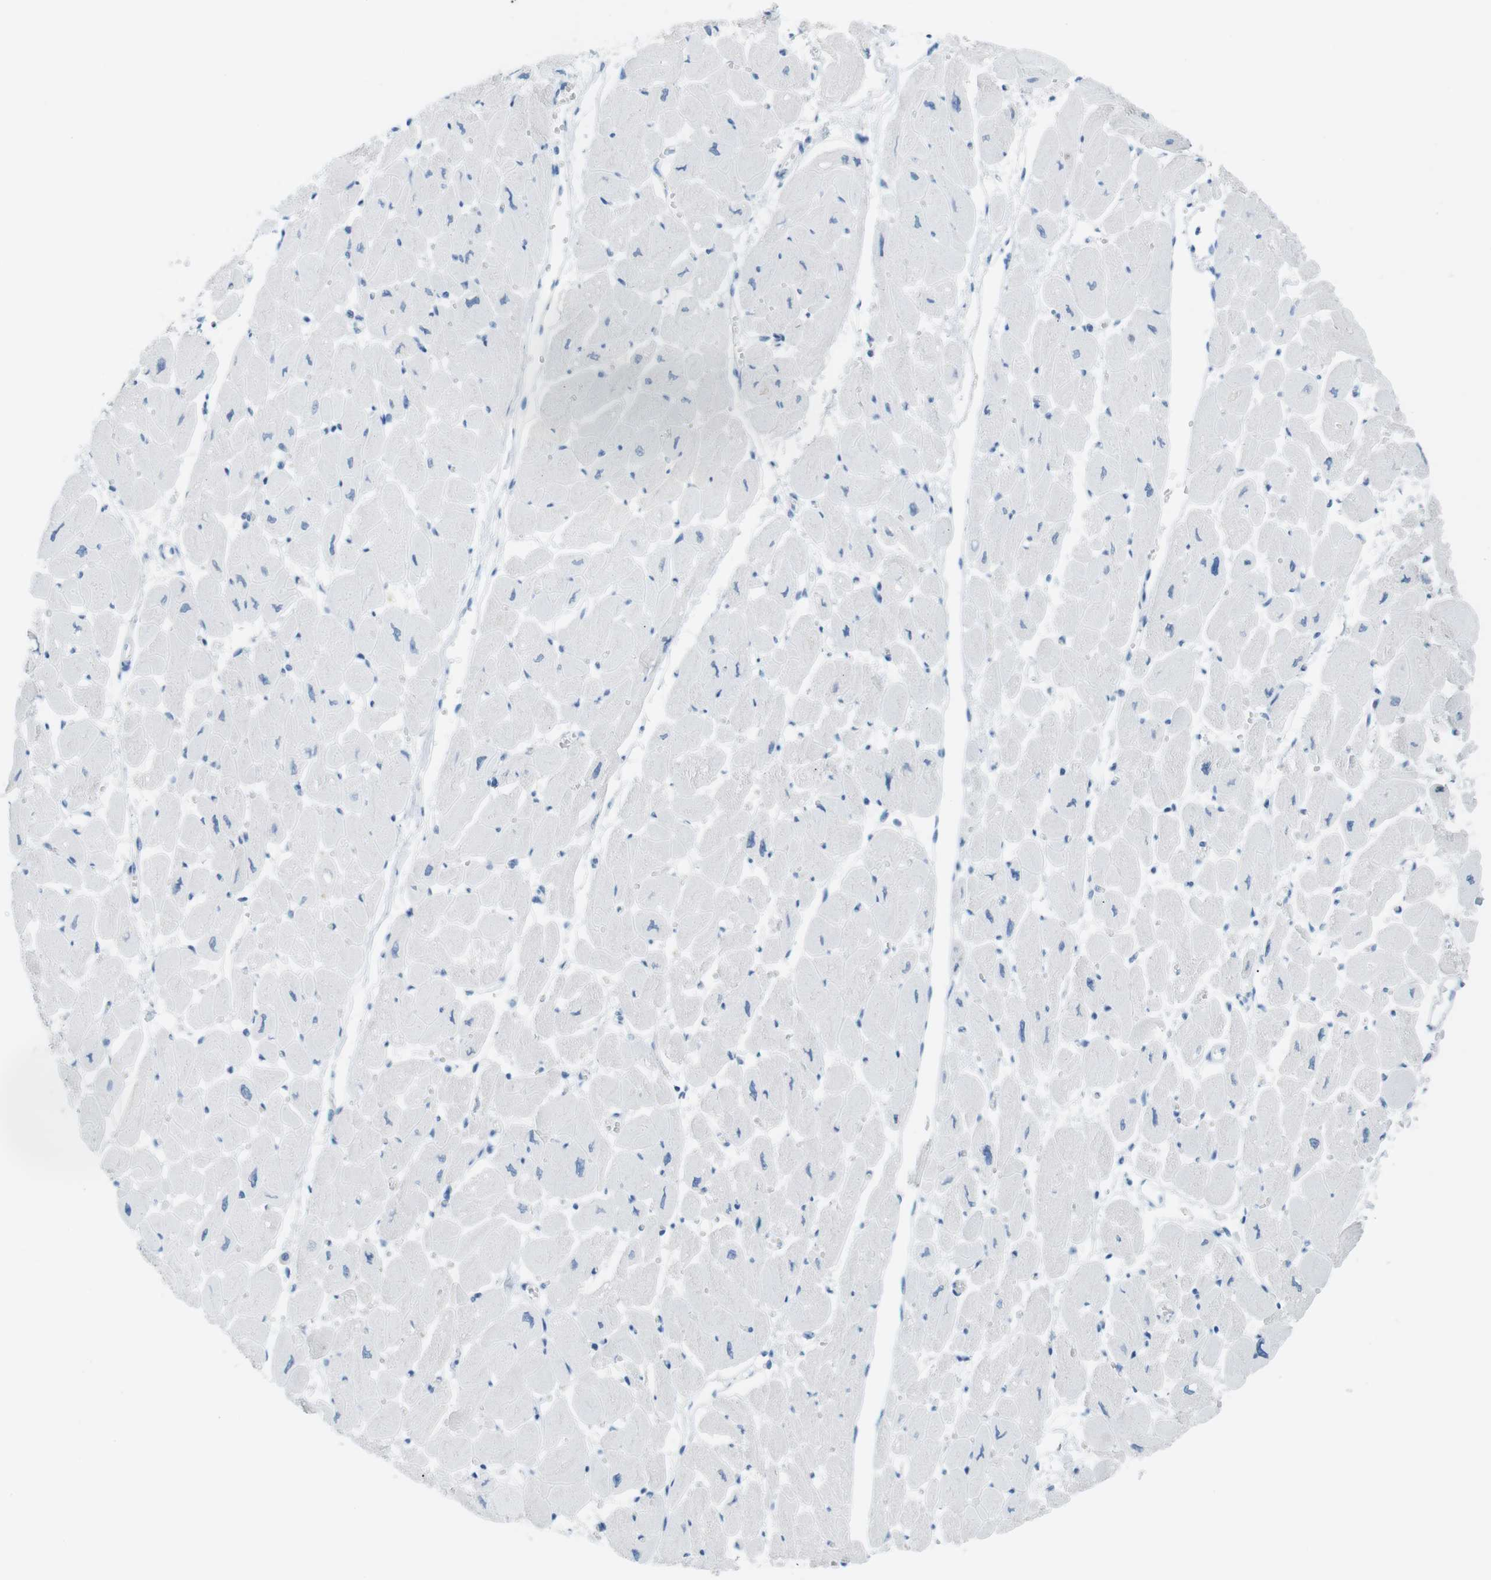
{"staining": {"intensity": "negative", "quantity": "none", "location": "none"}, "tissue": "heart muscle", "cell_type": "Cardiomyocytes", "image_type": "normal", "snomed": [{"axis": "morphology", "description": "Normal tissue, NOS"}, {"axis": "topography", "description": "Heart"}], "caption": "IHC histopathology image of unremarkable heart muscle: heart muscle stained with DAB displays no significant protein positivity in cardiomyocytes.", "gene": "AZGP1", "patient": {"sex": "female", "age": 54}}